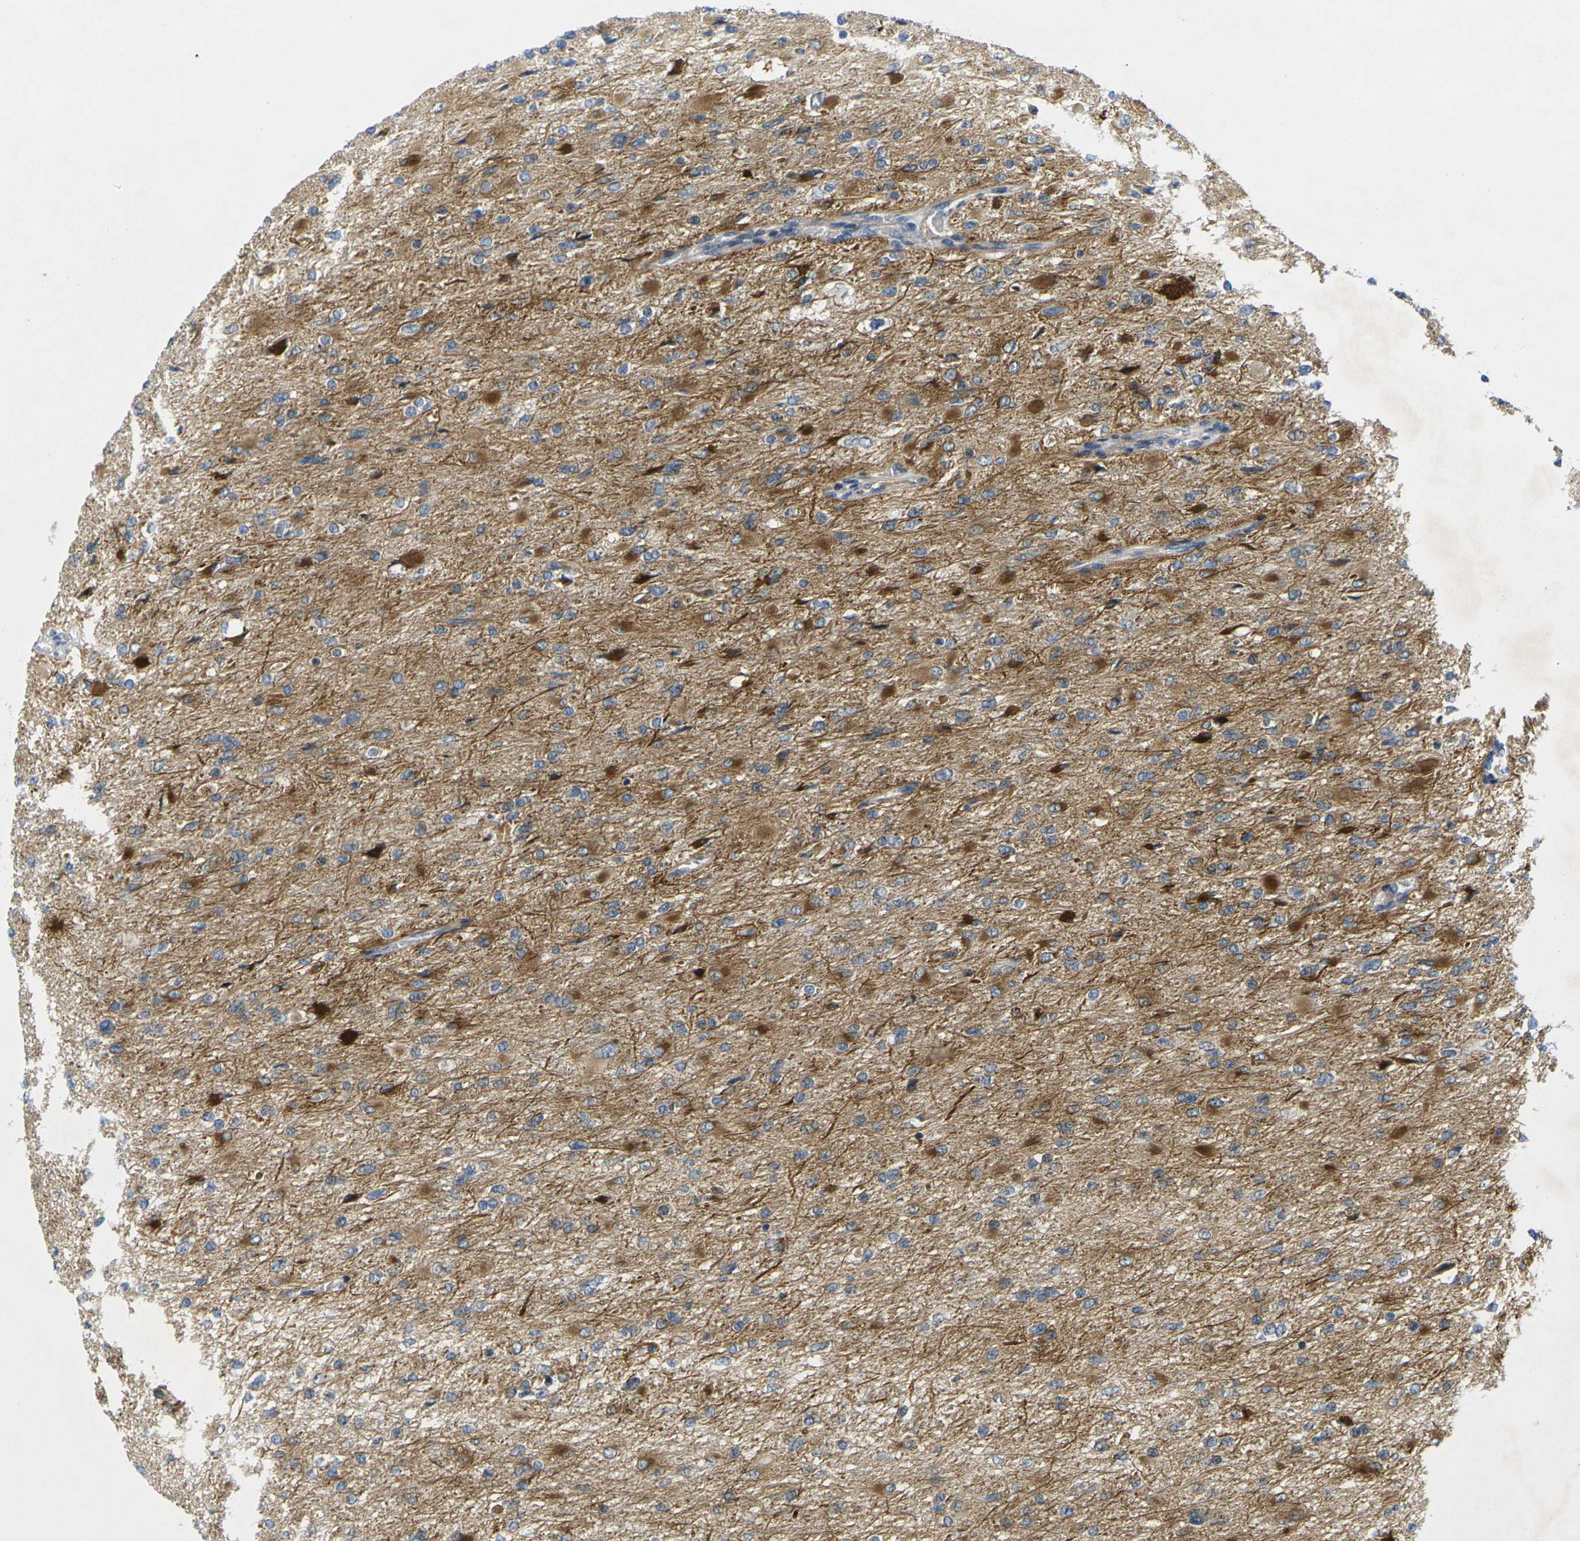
{"staining": {"intensity": "moderate", "quantity": ">75%", "location": "cytoplasmic/membranous"}, "tissue": "glioma", "cell_type": "Tumor cells", "image_type": "cancer", "snomed": [{"axis": "morphology", "description": "Glioma, malignant, High grade"}, {"axis": "topography", "description": "Cerebral cortex"}], "caption": "Glioma was stained to show a protein in brown. There is medium levels of moderate cytoplasmic/membranous positivity in about >75% of tumor cells.", "gene": "ROBO2", "patient": {"sex": "female", "age": 36}}